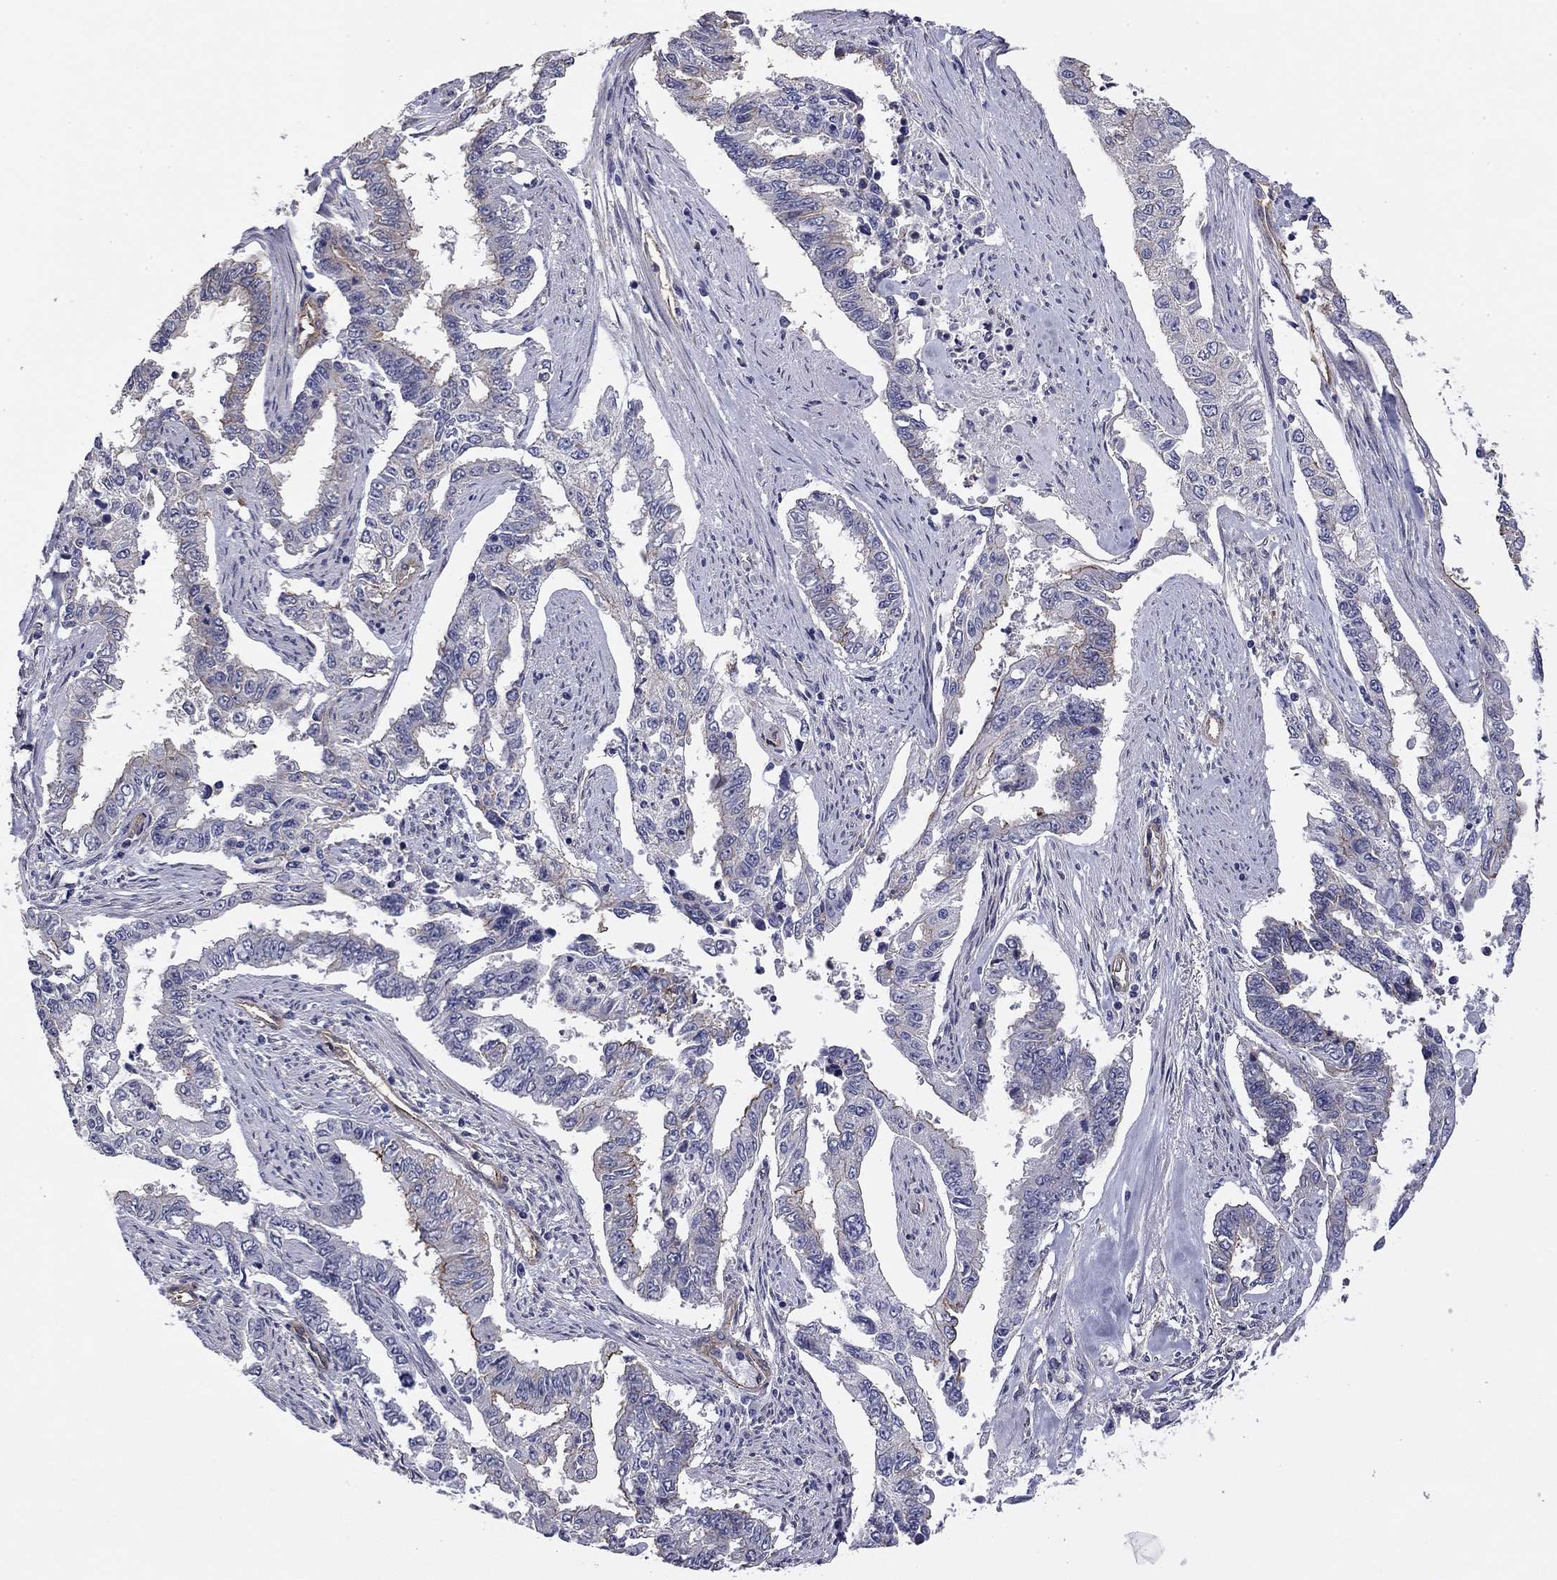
{"staining": {"intensity": "negative", "quantity": "none", "location": "none"}, "tissue": "endometrial cancer", "cell_type": "Tumor cells", "image_type": "cancer", "snomed": [{"axis": "morphology", "description": "Adenocarcinoma, NOS"}, {"axis": "topography", "description": "Uterus"}], "caption": "Endometrial adenocarcinoma stained for a protein using immunohistochemistry displays no expression tumor cells.", "gene": "TCHH", "patient": {"sex": "female", "age": 59}}